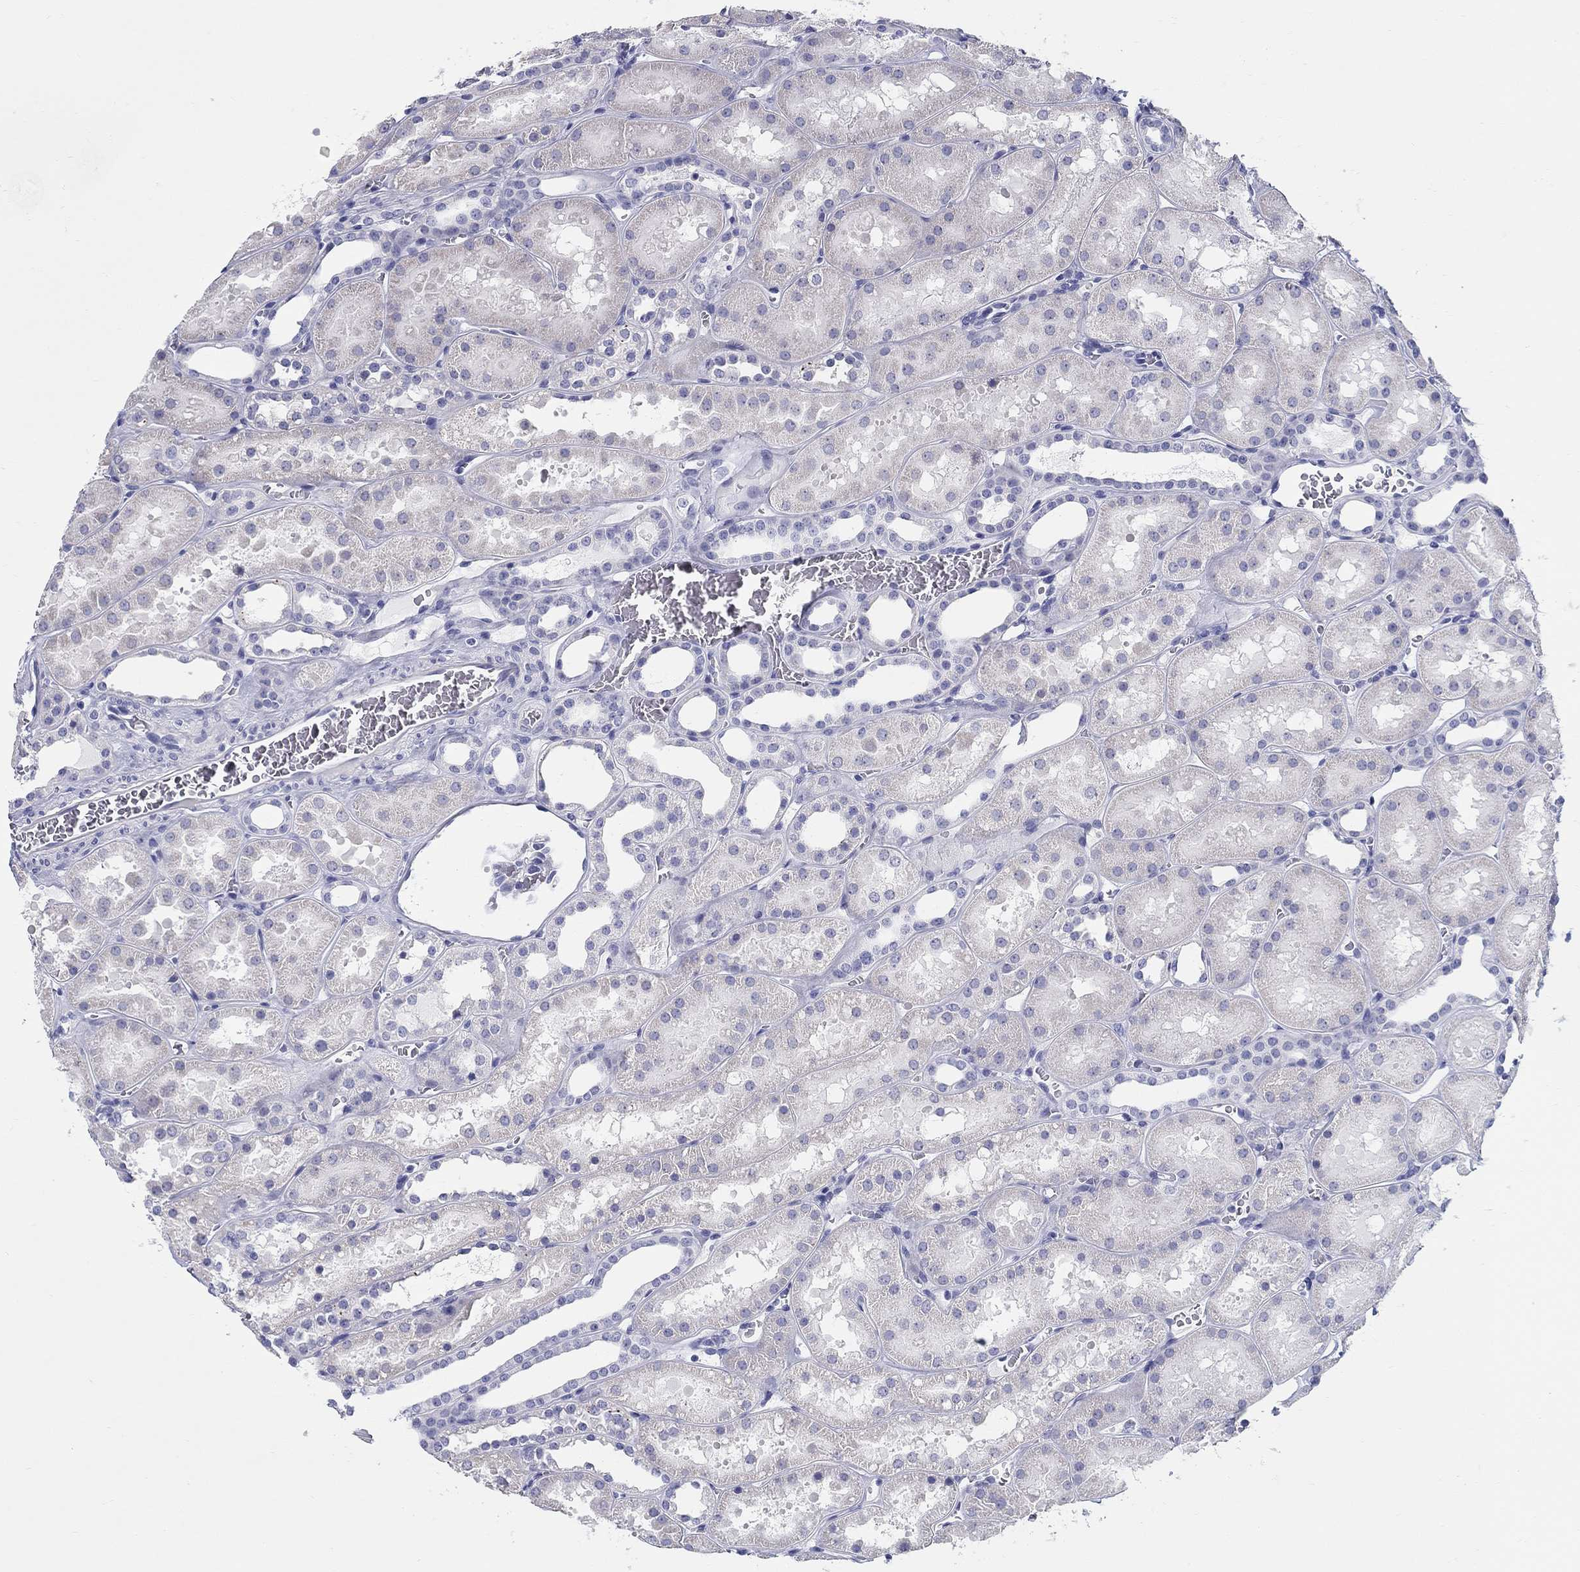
{"staining": {"intensity": "negative", "quantity": "none", "location": "none"}, "tissue": "kidney", "cell_type": "Cells in glomeruli", "image_type": "normal", "snomed": [{"axis": "morphology", "description": "Normal tissue, NOS"}, {"axis": "topography", "description": "Kidney"}], "caption": "Immunohistochemistry of benign human kidney reveals no expression in cells in glomeruli. The staining was performed using DAB (3,3'-diaminobenzidine) to visualize the protein expression in brown, while the nuclei were stained in blue with hematoxylin (Magnification: 20x).", "gene": "LAMP5", "patient": {"sex": "female", "age": 41}}